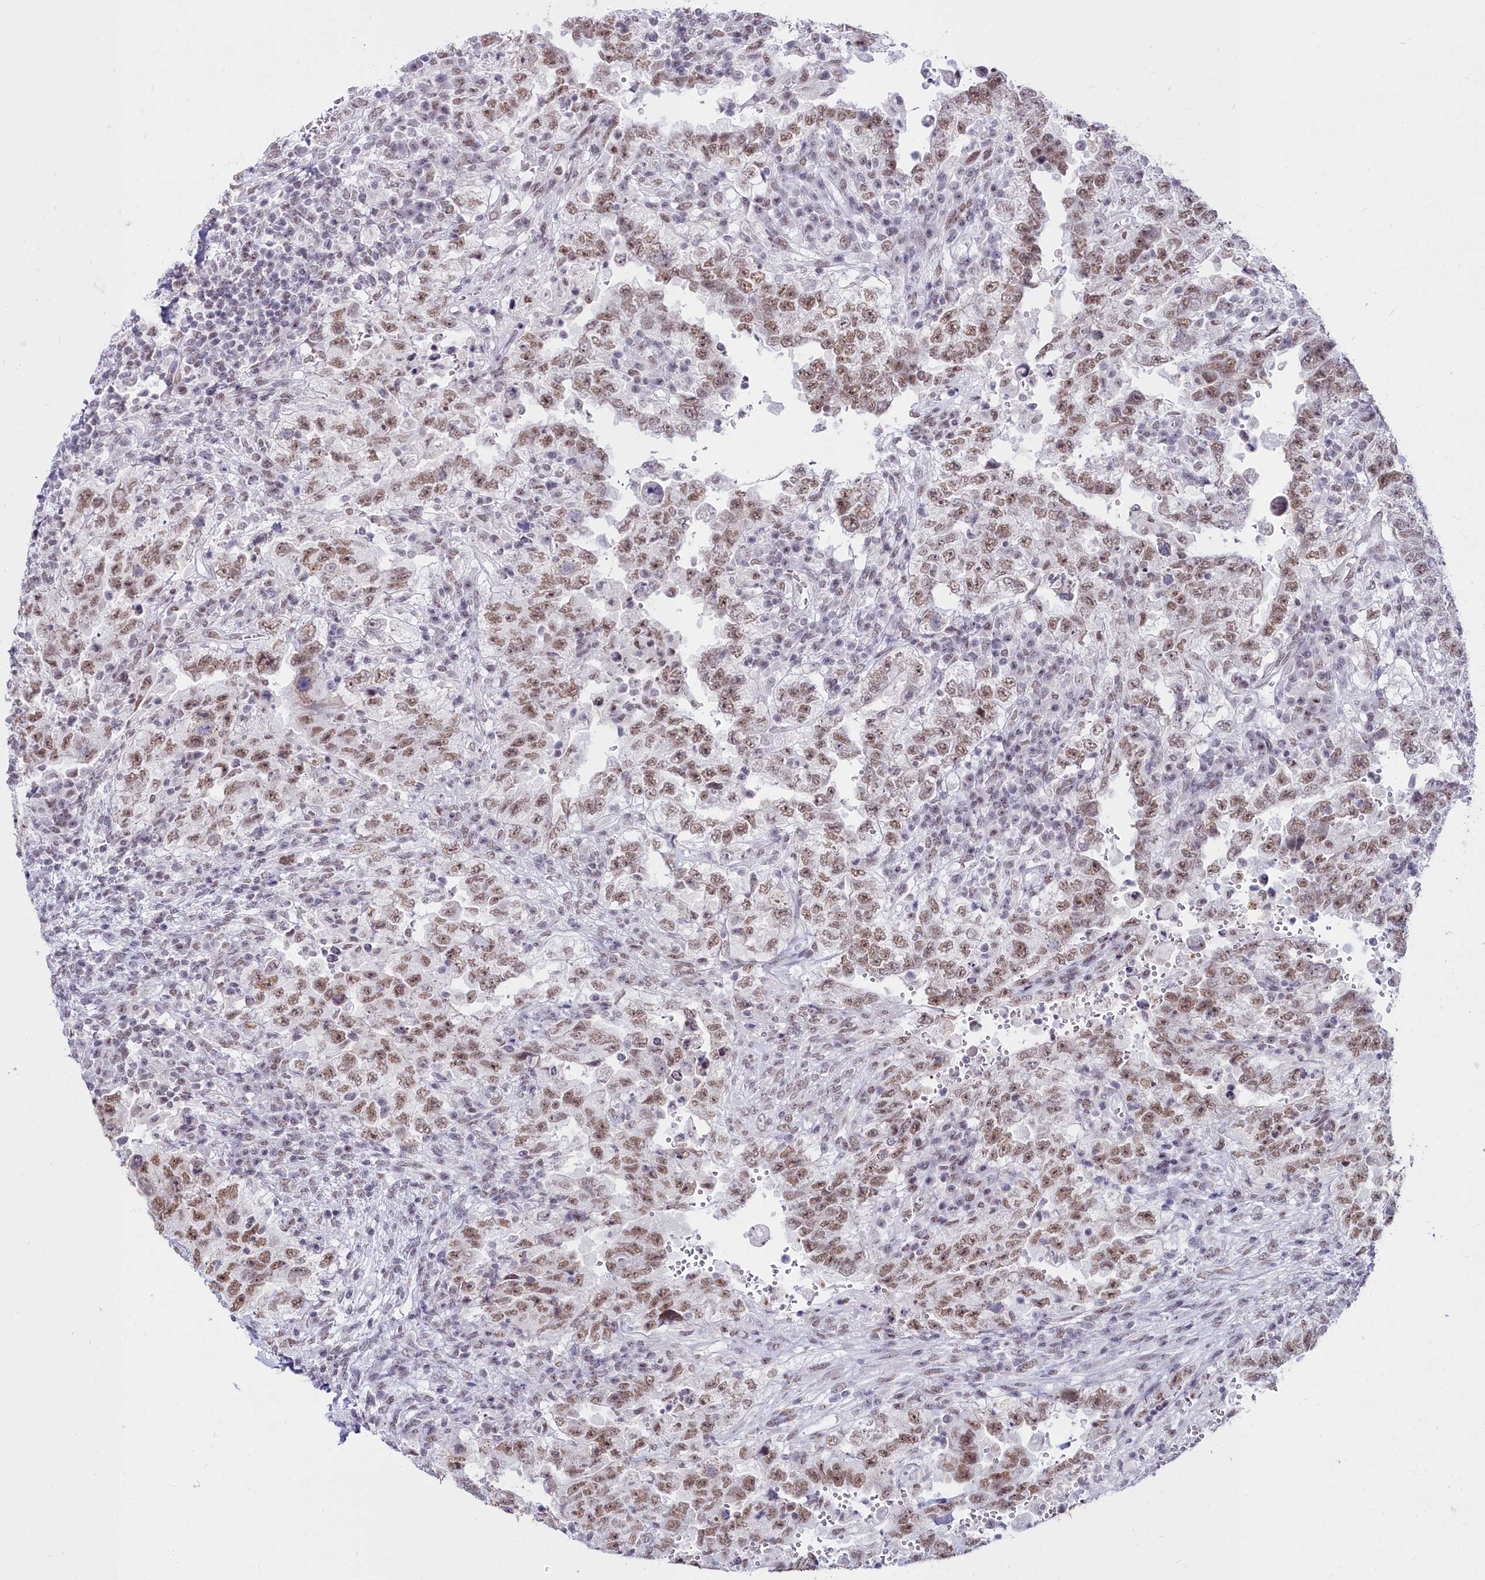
{"staining": {"intensity": "moderate", "quantity": ">75%", "location": "nuclear"}, "tissue": "testis cancer", "cell_type": "Tumor cells", "image_type": "cancer", "snomed": [{"axis": "morphology", "description": "Carcinoma, Embryonal, NOS"}, {"axis": "topography", "description": "Testis"}], "caption": "Human testis cancer stained with a brown dye reveals moderate nuclear positive expression in about >75% of tumor cells.", "gene": "RBM12", "patient": {"sex": "male", "age": 26}}